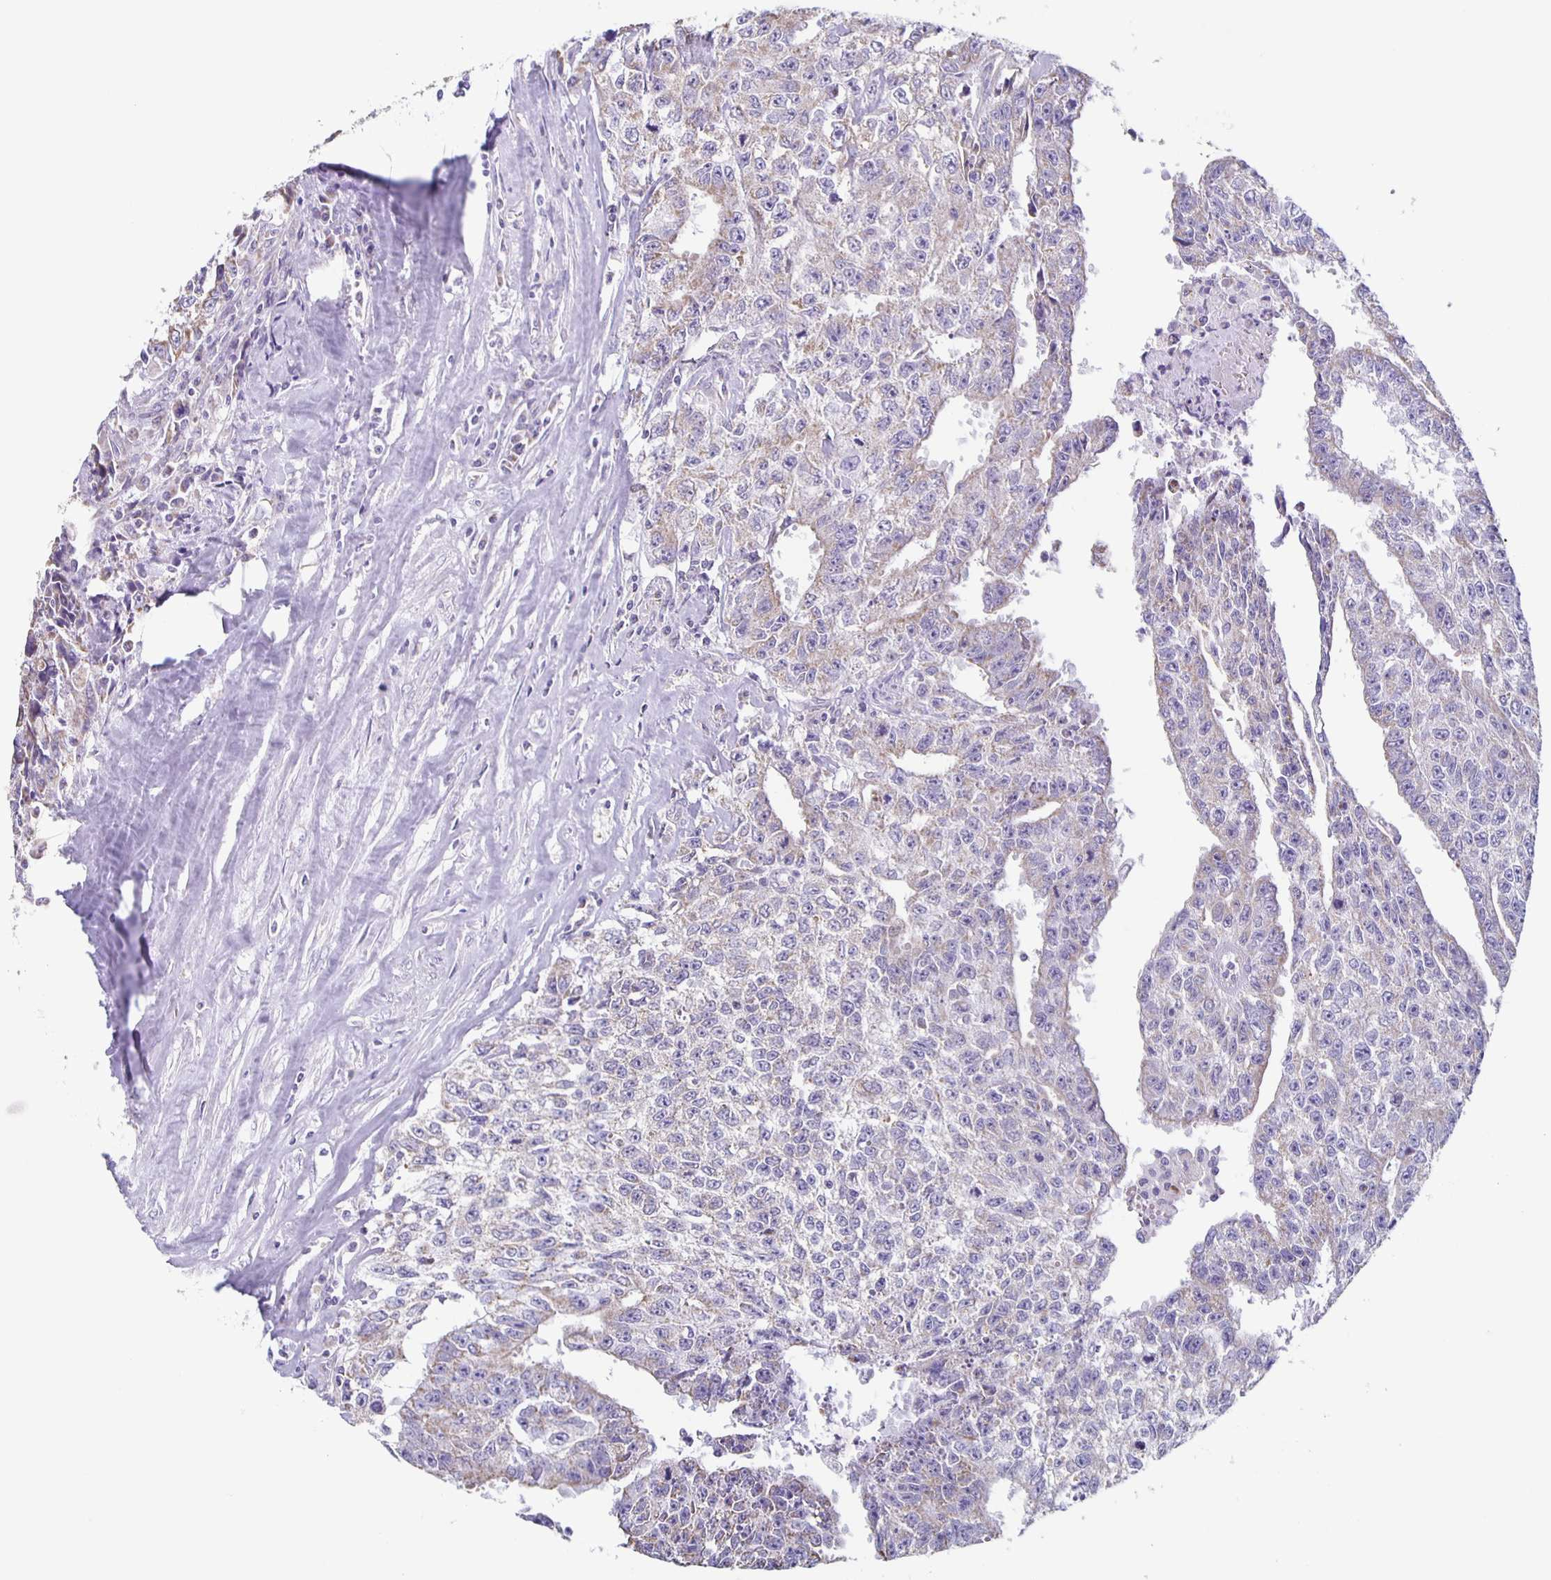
{"staining": {"intensity": "weak", "quantity": "<25%", "location": "cytoplasmic/membranous"}, "tissue": "testis cancer", "cell_type": "Tumor cells", "image_type": "cancer", "snomed": [{"axis": "morphology", "description": "Carcinoma, Embryonal, NOS"}, {"axis": "morphology", "description": "Teratoma, malignant, NOS"}, {"axis": "topography", "description": "Testis"}], "caption": "This is an immunohistochemistry micrograph of human embryonal carcinoma (testis). There is no positivity in tumor cells.", "gene": "TPPP", "patient": {"sex": "male", "age": 24}}